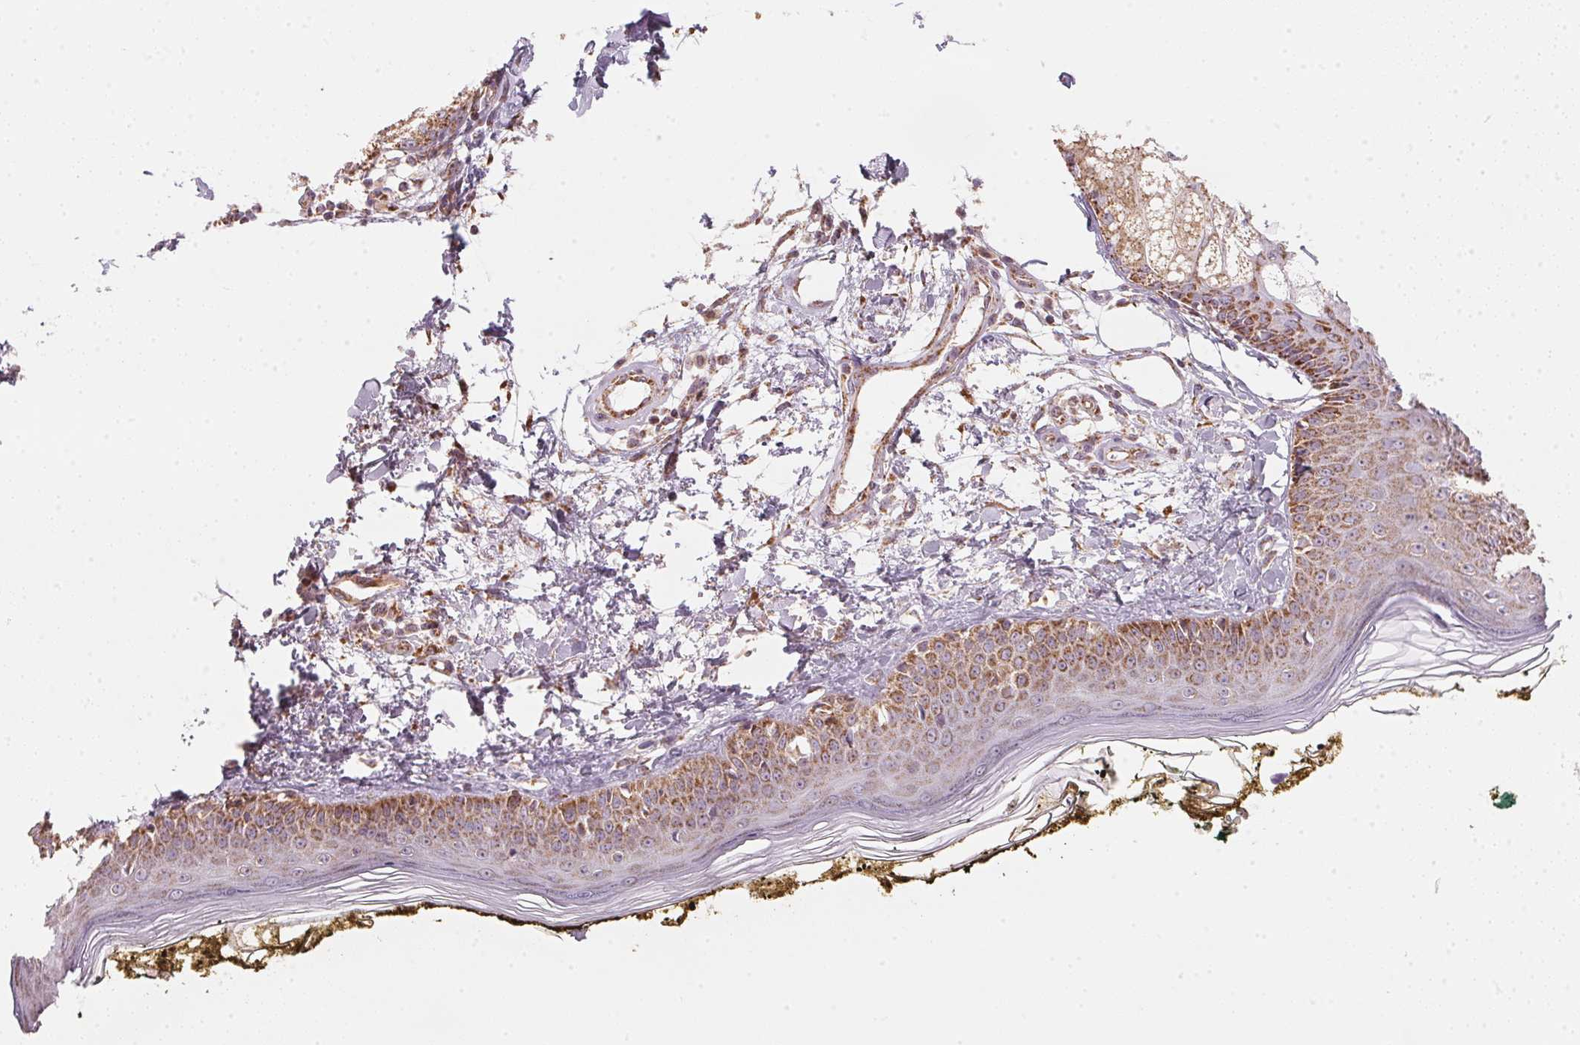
{"staining": {"intensity": "weak", "quantity": "<25%", "location": "cytoplasmic/membranous"}, "tissue": "skin", "cell_type": "Fibroblasts", "image_type": "normal", "snomed": [{"axis": "morphology", "description": "Normal tissue, NOS"}, {"axis": "topography", "description": "Skin"}], "caption": "A high-resolution photomicrograph shows immunohistochemistry (IHC) staining of unremarkable skin, which reveals no significant expression in fibroblasts.", "gene": "COQ7", "patient": {"sex": "male", "age": 76}}